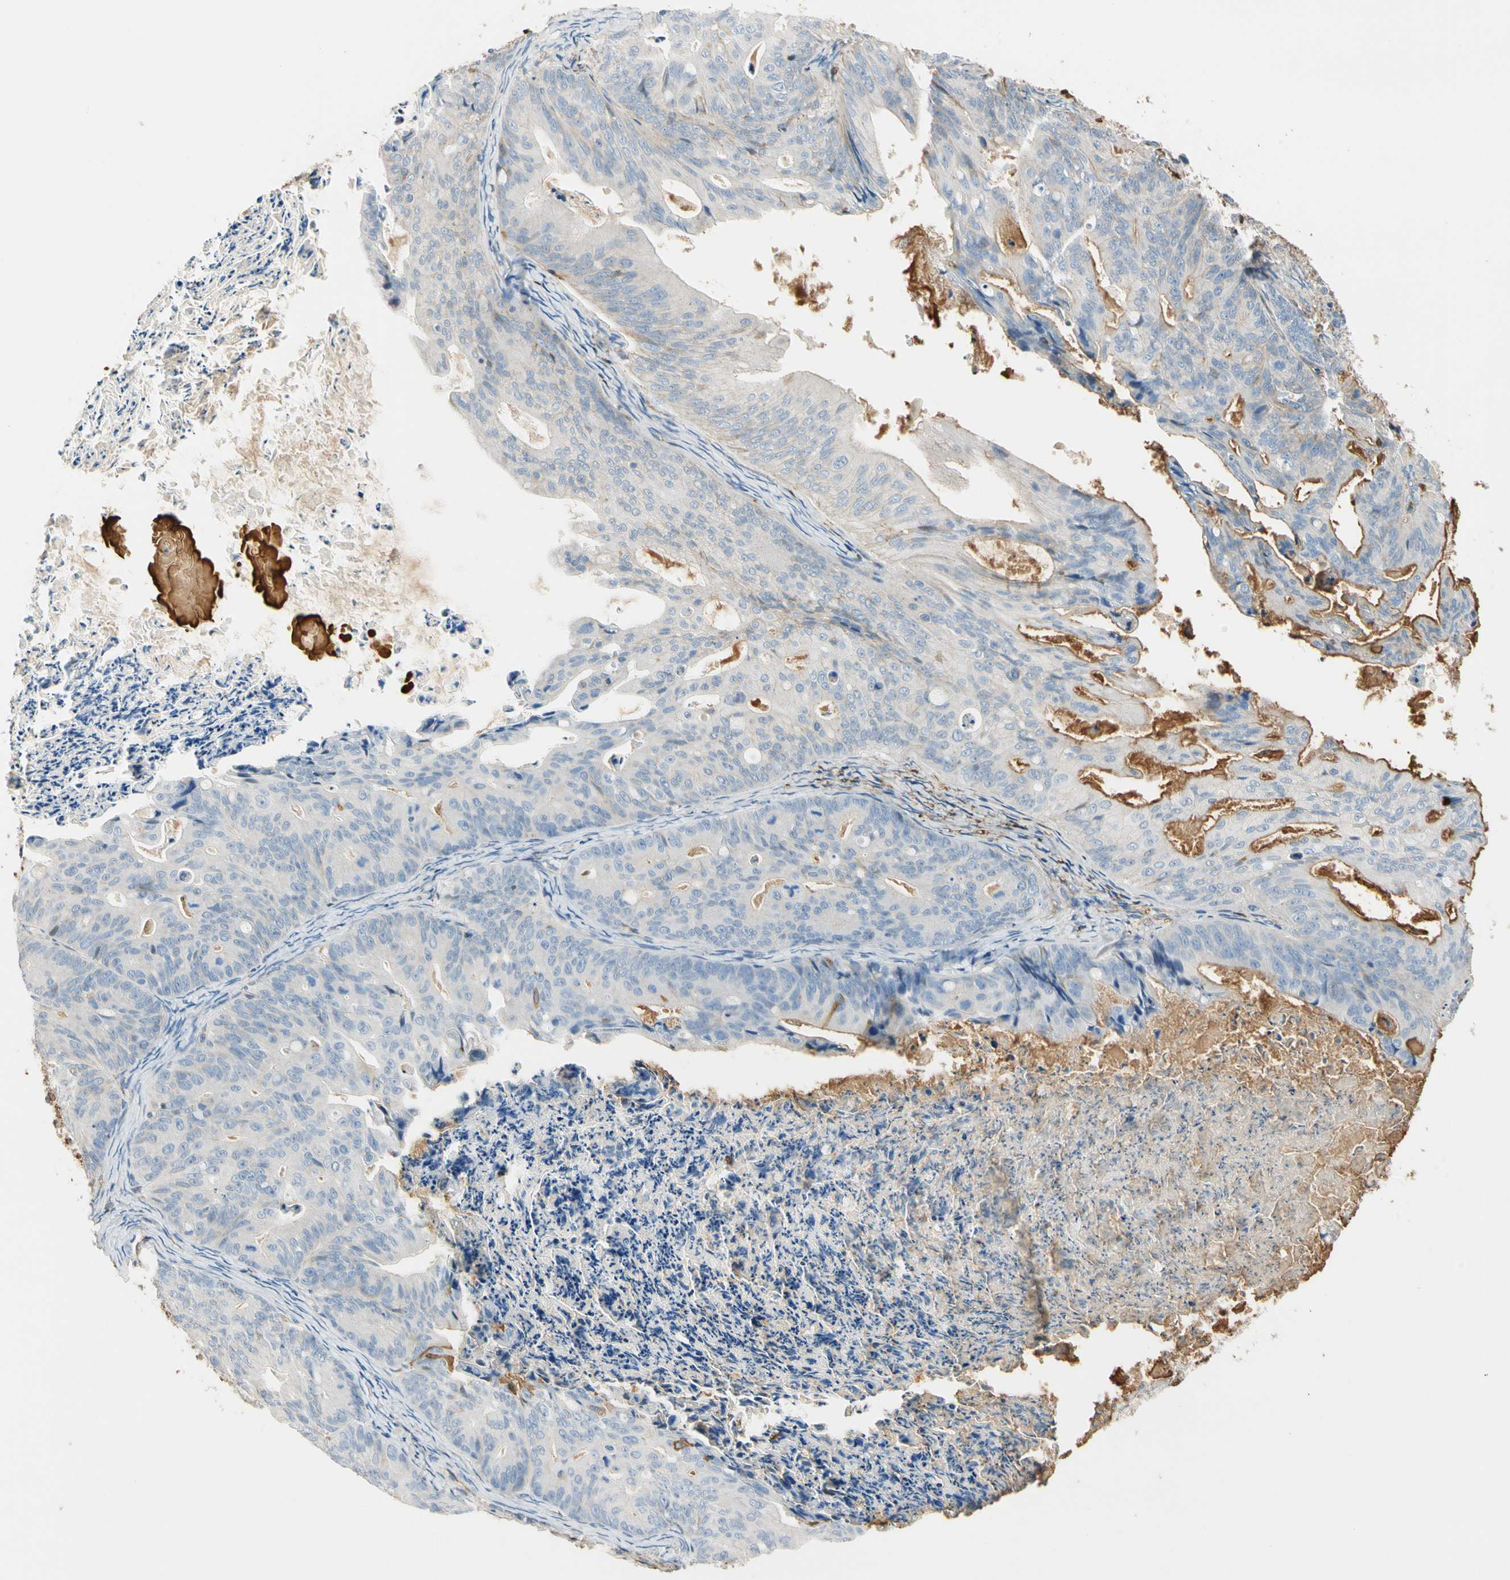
{"staining": {"intensity": "moderate", "quantity": "<25%", "location": "cytoplasmic/membranous,nuclear"}, "tissue": "ovarian cancer", "cell_type": "Tumor cells", "image_type": "cancer", "snomed": [{"axis": "morphology", "description": "Cystadenocarcinoma, mucinous, NOS"}, {"axis": "topography", "description": "Ovary"}], "caption": "Ovarian mucinous cystadenocarcinoma stained for a protein (brown) exhibits moderate cytoplasmic/membranous and nuclear positive staining in about <25% of tumor cells.", "gene": "LAMB3", "patient": {"sex": "female", "age": 37}}